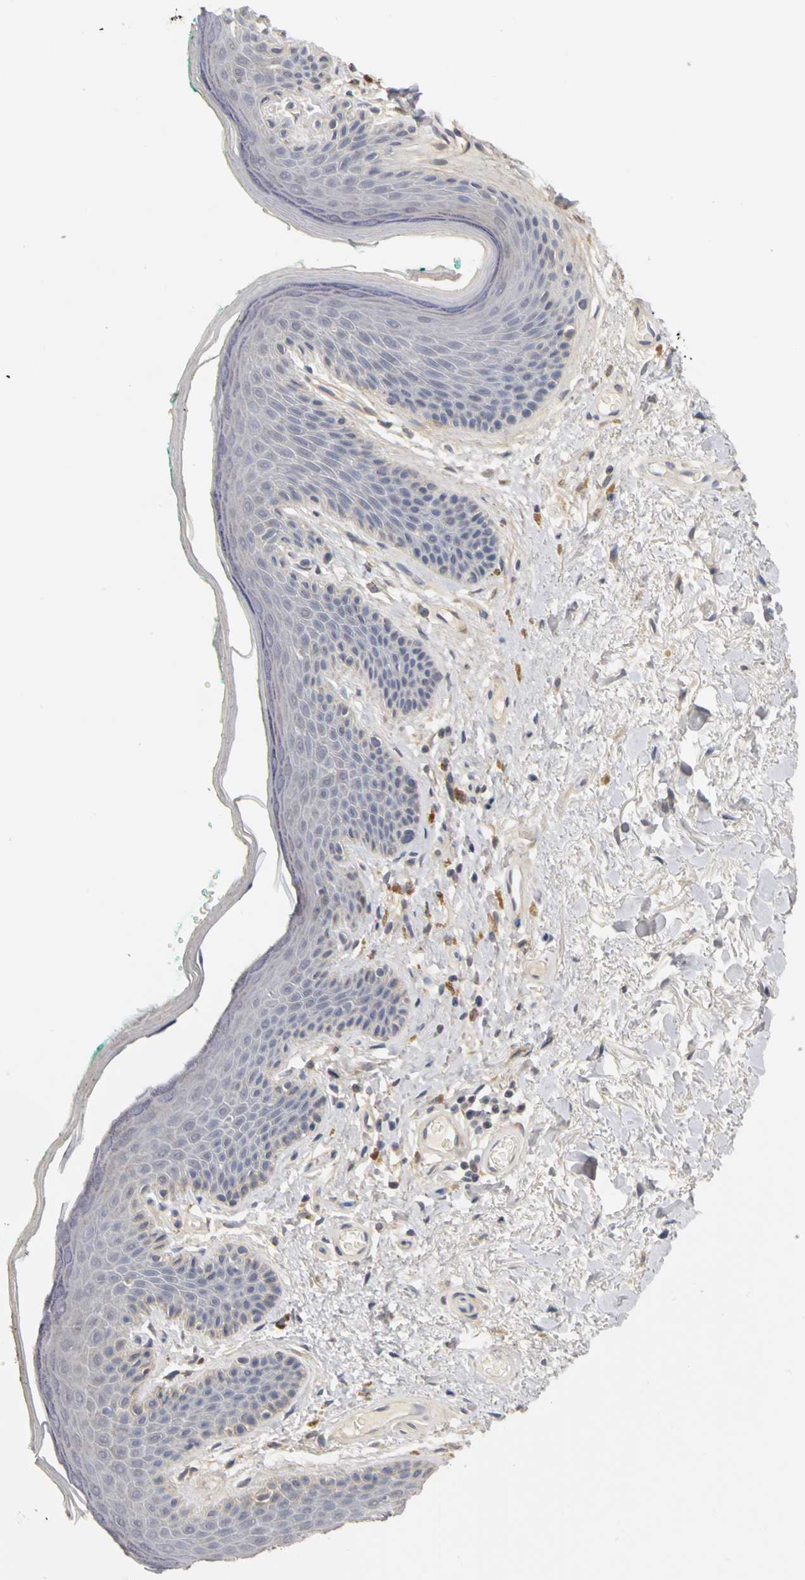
{"staining": {"intensity": "negative", "quantity": "none", "location": "none"}, "tissue": "skin", "cell_type": "Epidermal cells", "image_type": "normal", "snomed": [{"axis": "morphology", "description": "Normal tissue, NOS"}, {"axis": "topography", "description": "Anal"}], "caption": "Epidermal cells show no significant staining in unremarkable skin. Nuclei are stained in blue.", "gene": "PGR", "patient": {"sex": "male", "age": 74}}